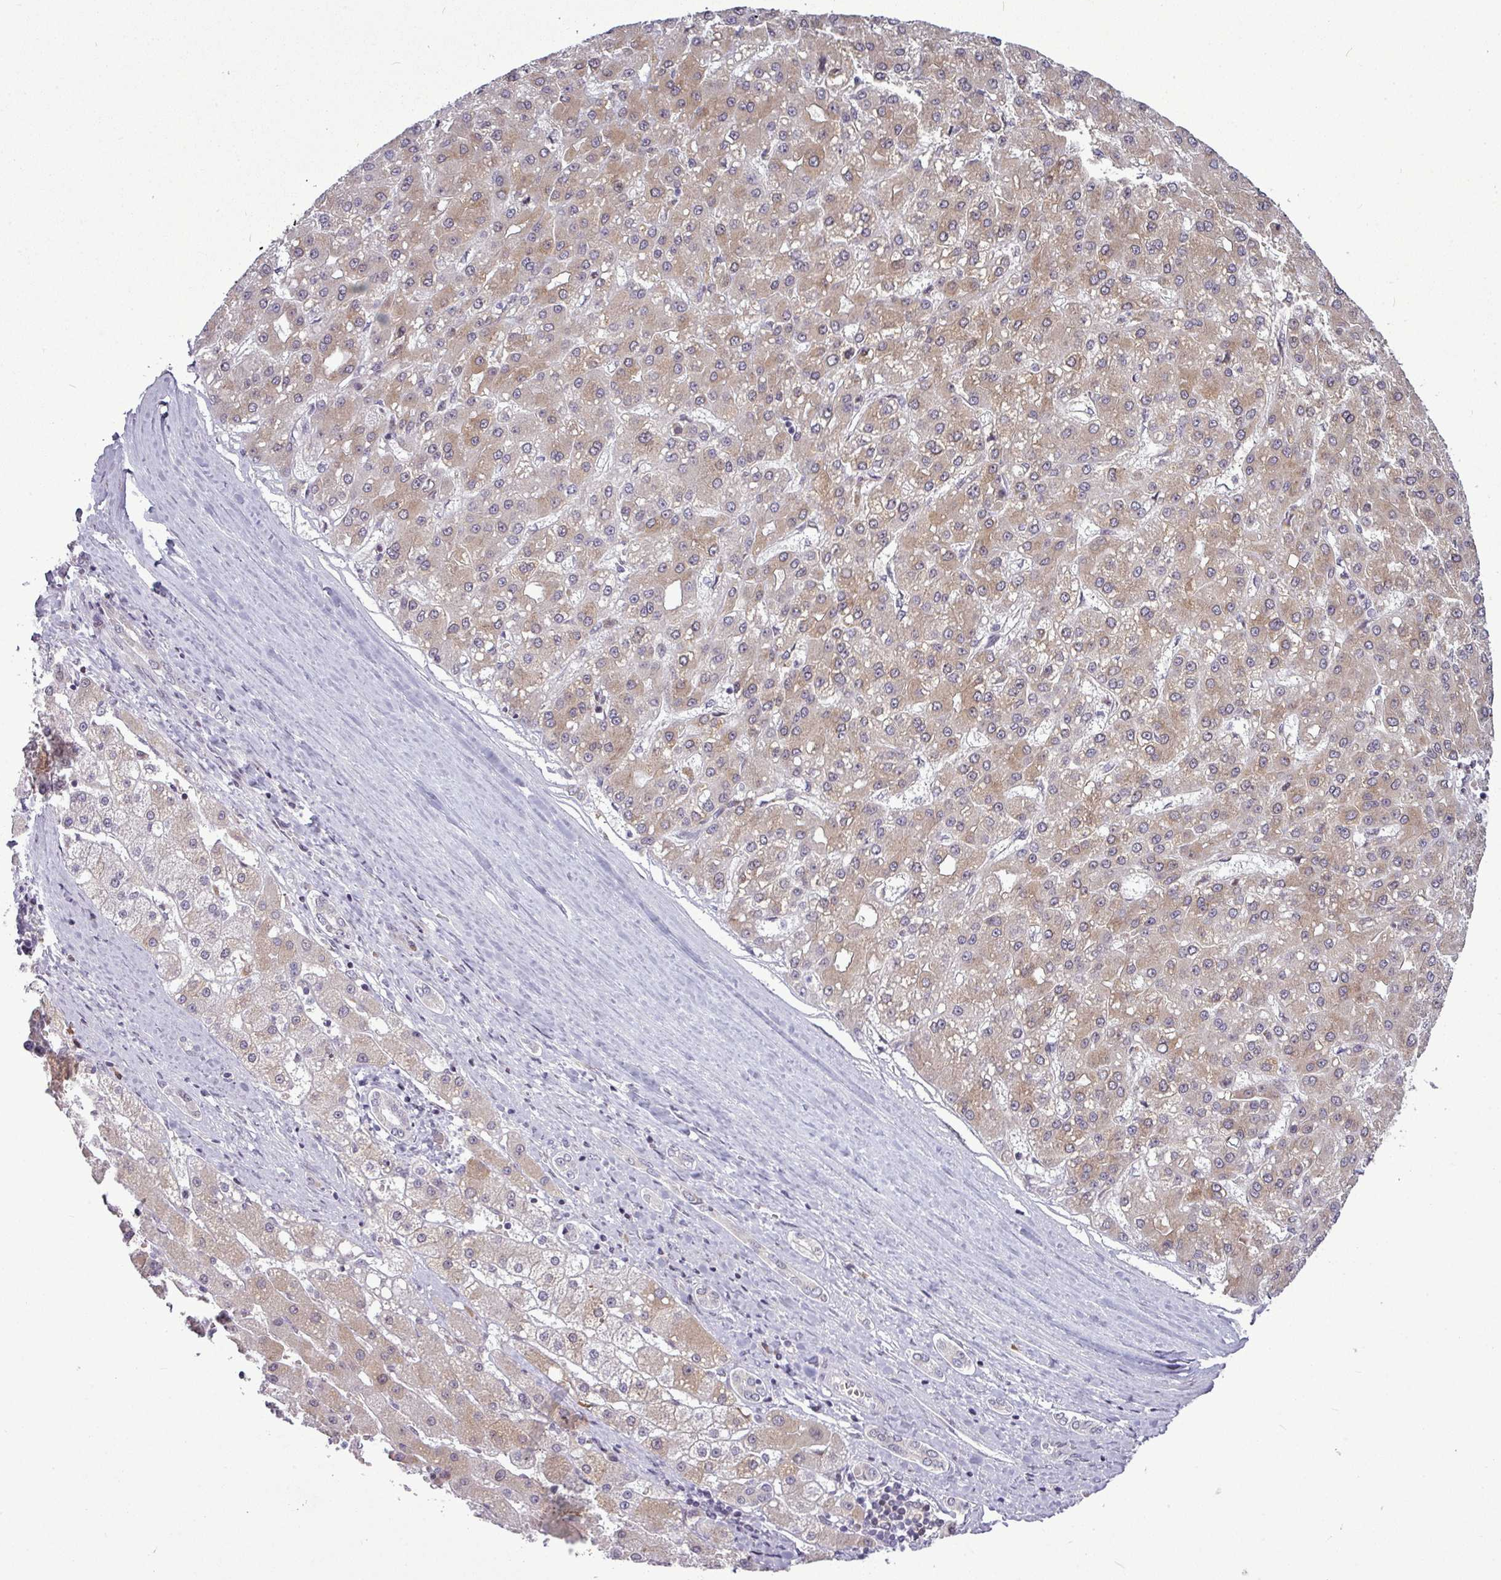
{"staining": {"intensity": "moderate", "quantity": "25%-75%", "location": "cytoplasmic/membranous"}, "tissue": "liver cancer", "cell_type": "Tumor cells", "image_type": "cancer", "snomed": [{"axis": "morphology", "description": "Carcinoma, Hepatocellular, NOS"}, {"axis": "topography", "description": "Liver"}], "caption": "Protein staining by immunohistochemistry (IHC) displays moderate cytoplasmic/membranous positivity in approximately 25%-75% of tumor cells in liver cancer (hepatocellular carcinoma).", "gene": "SLC66A2", "patient": {"sex": "male", "age": 67}}